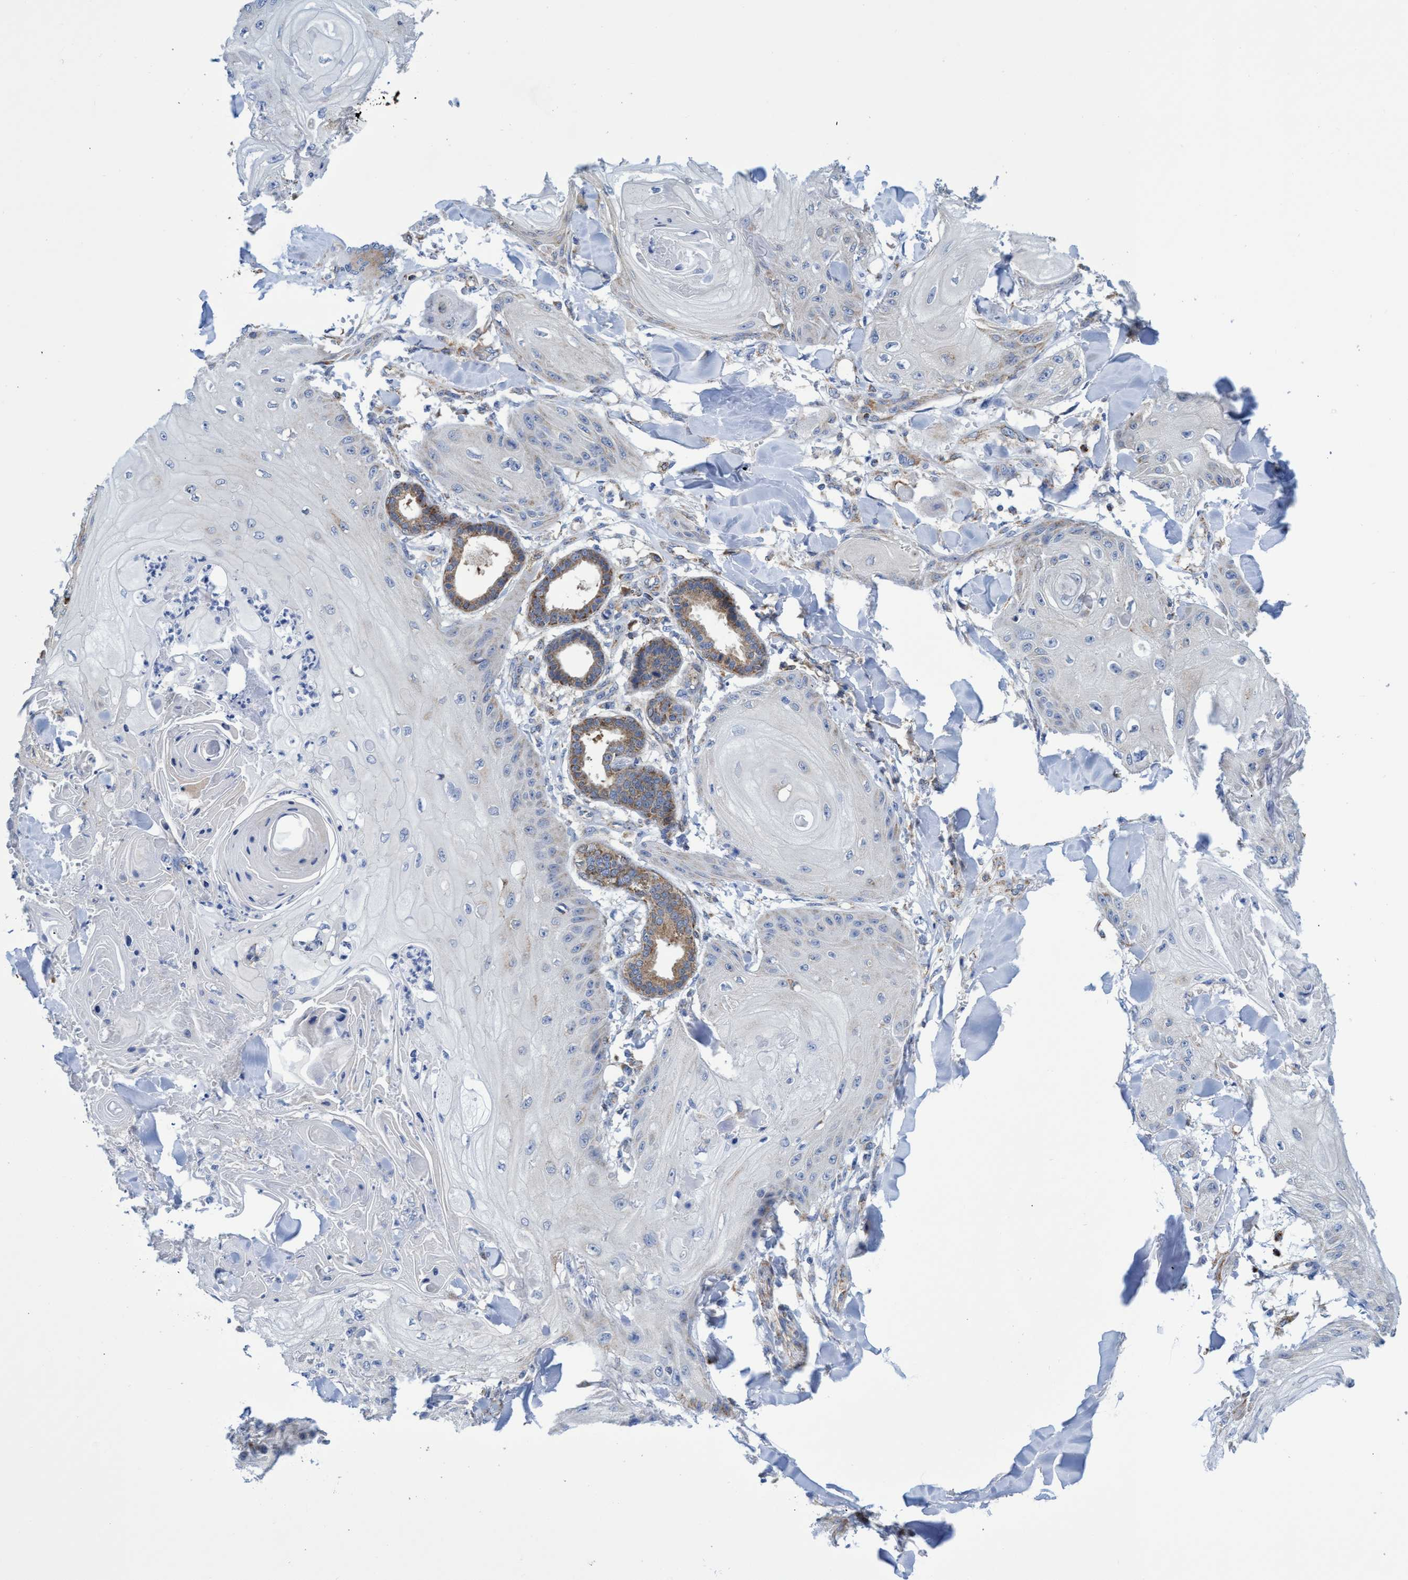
{"staining": {"intensity": "negative", "quantity": "none", "location": "none"}, "tissue": "skin cancer", "cell_type": "Tumor cells", "image_type": "cancer", "snomed": [{"axis": "morphology", "description": "Squamous cell carcinoma, NOS"}, {"axis": "topography", "description": "Skin"}], "caption": "The micrograph demonstrates no staining of tumor cells in skin cancer (squamous cell carcinoma).", "gene": "CRYZ", "patient": {"sex": "male", "age": 74}}